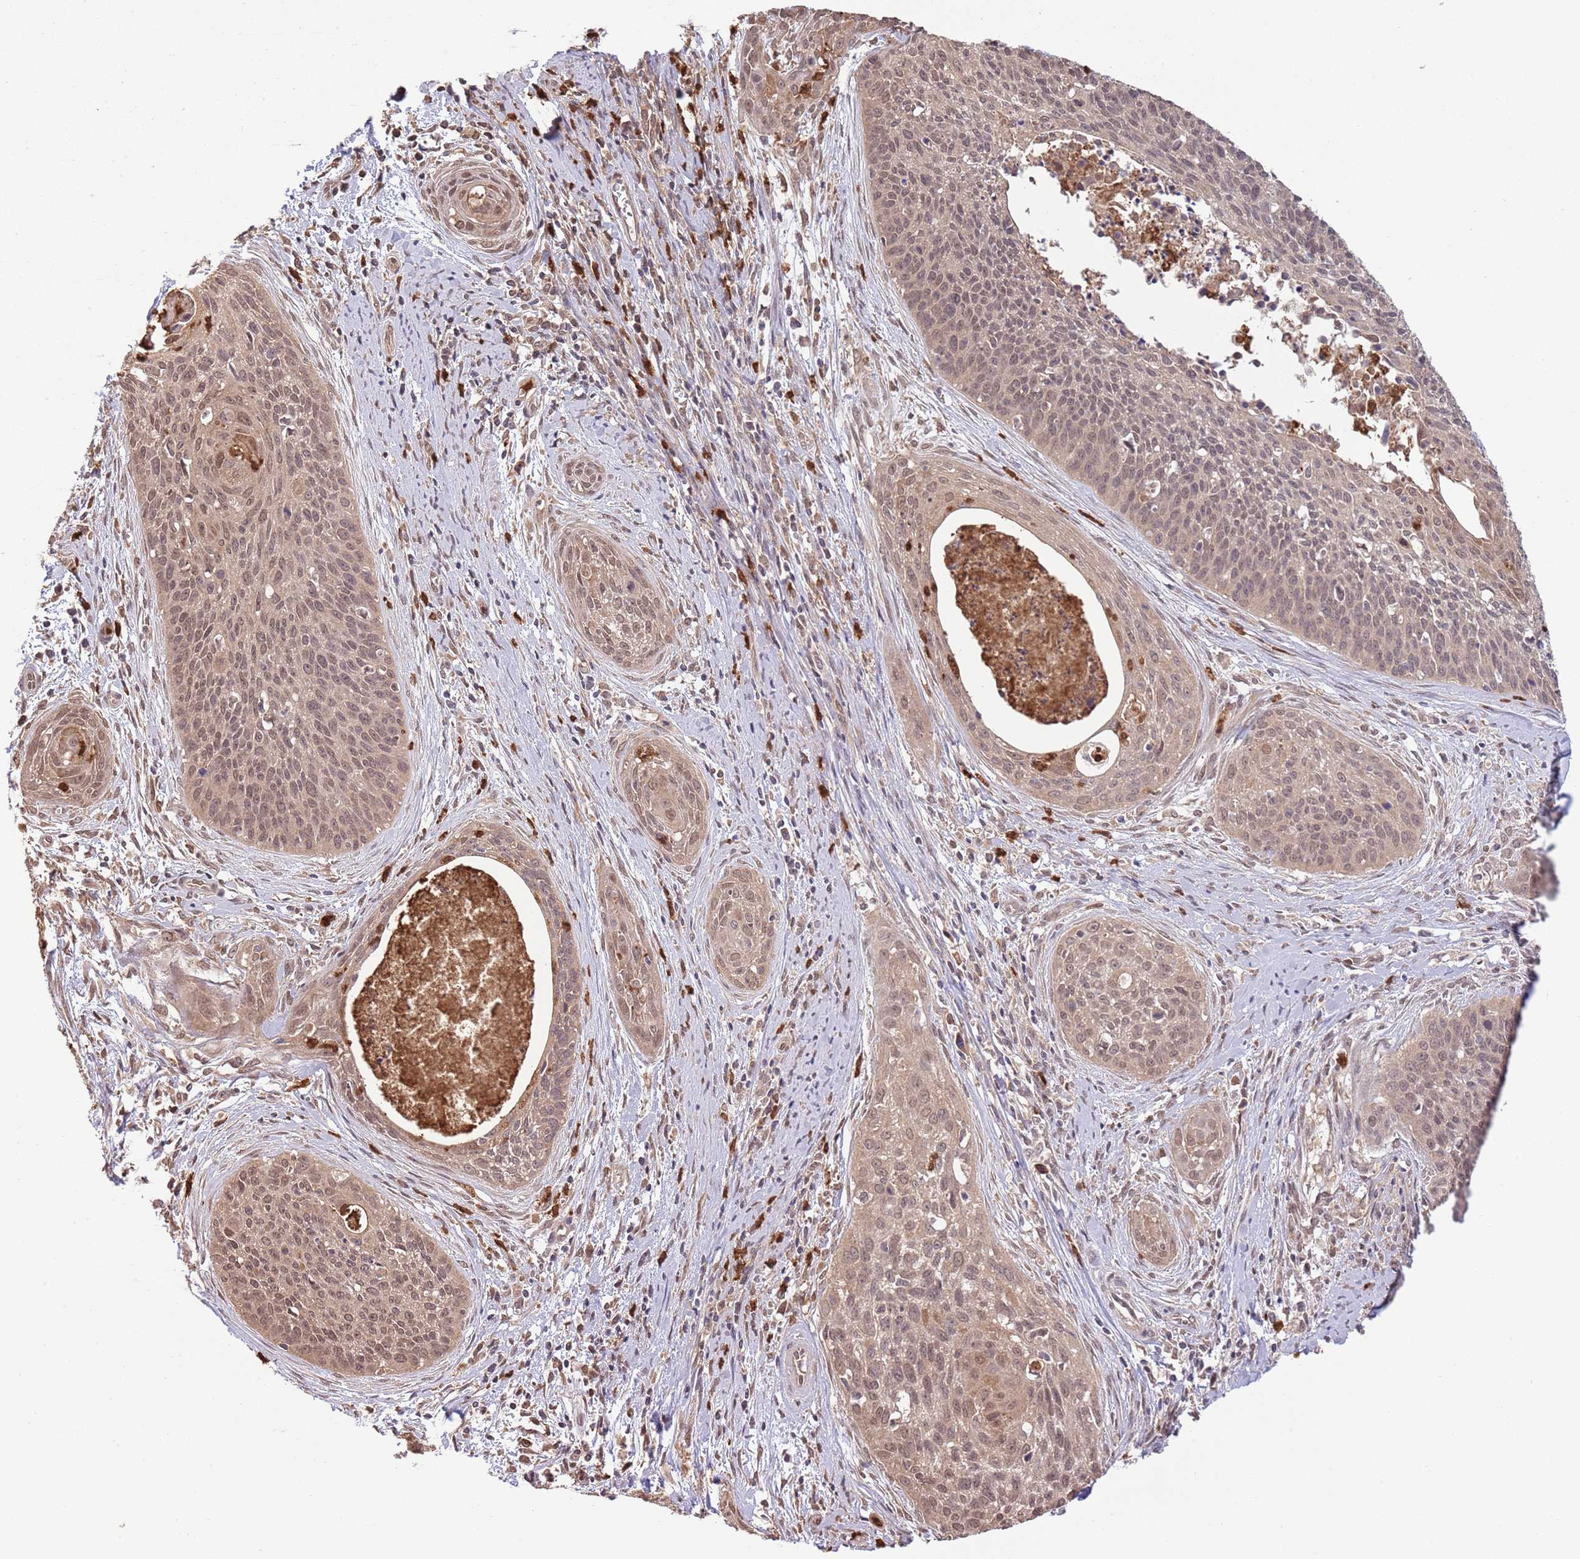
{"staining": {"intensity": "moderate", "quantity": ">75%", "location": "nuclear"}, "tissue": "cervical cancer", "cell_type": "Tumor cells", "image_type": "cancer", "snomed": [{"axis": "morphology", "description": "Squamous cell carcinoma, NOS"}, {"axis": "topography", "description": "Cervix"}], "caption": "There is medium levels of moderate nuclear positivity in tumor cells of cervical cancer (squamous cell carcinoma), as demonstrated by immunohistochemical staining (brown color).", "gene": "AMIGO1", "patient": {"sex": "female", "age": 55}}